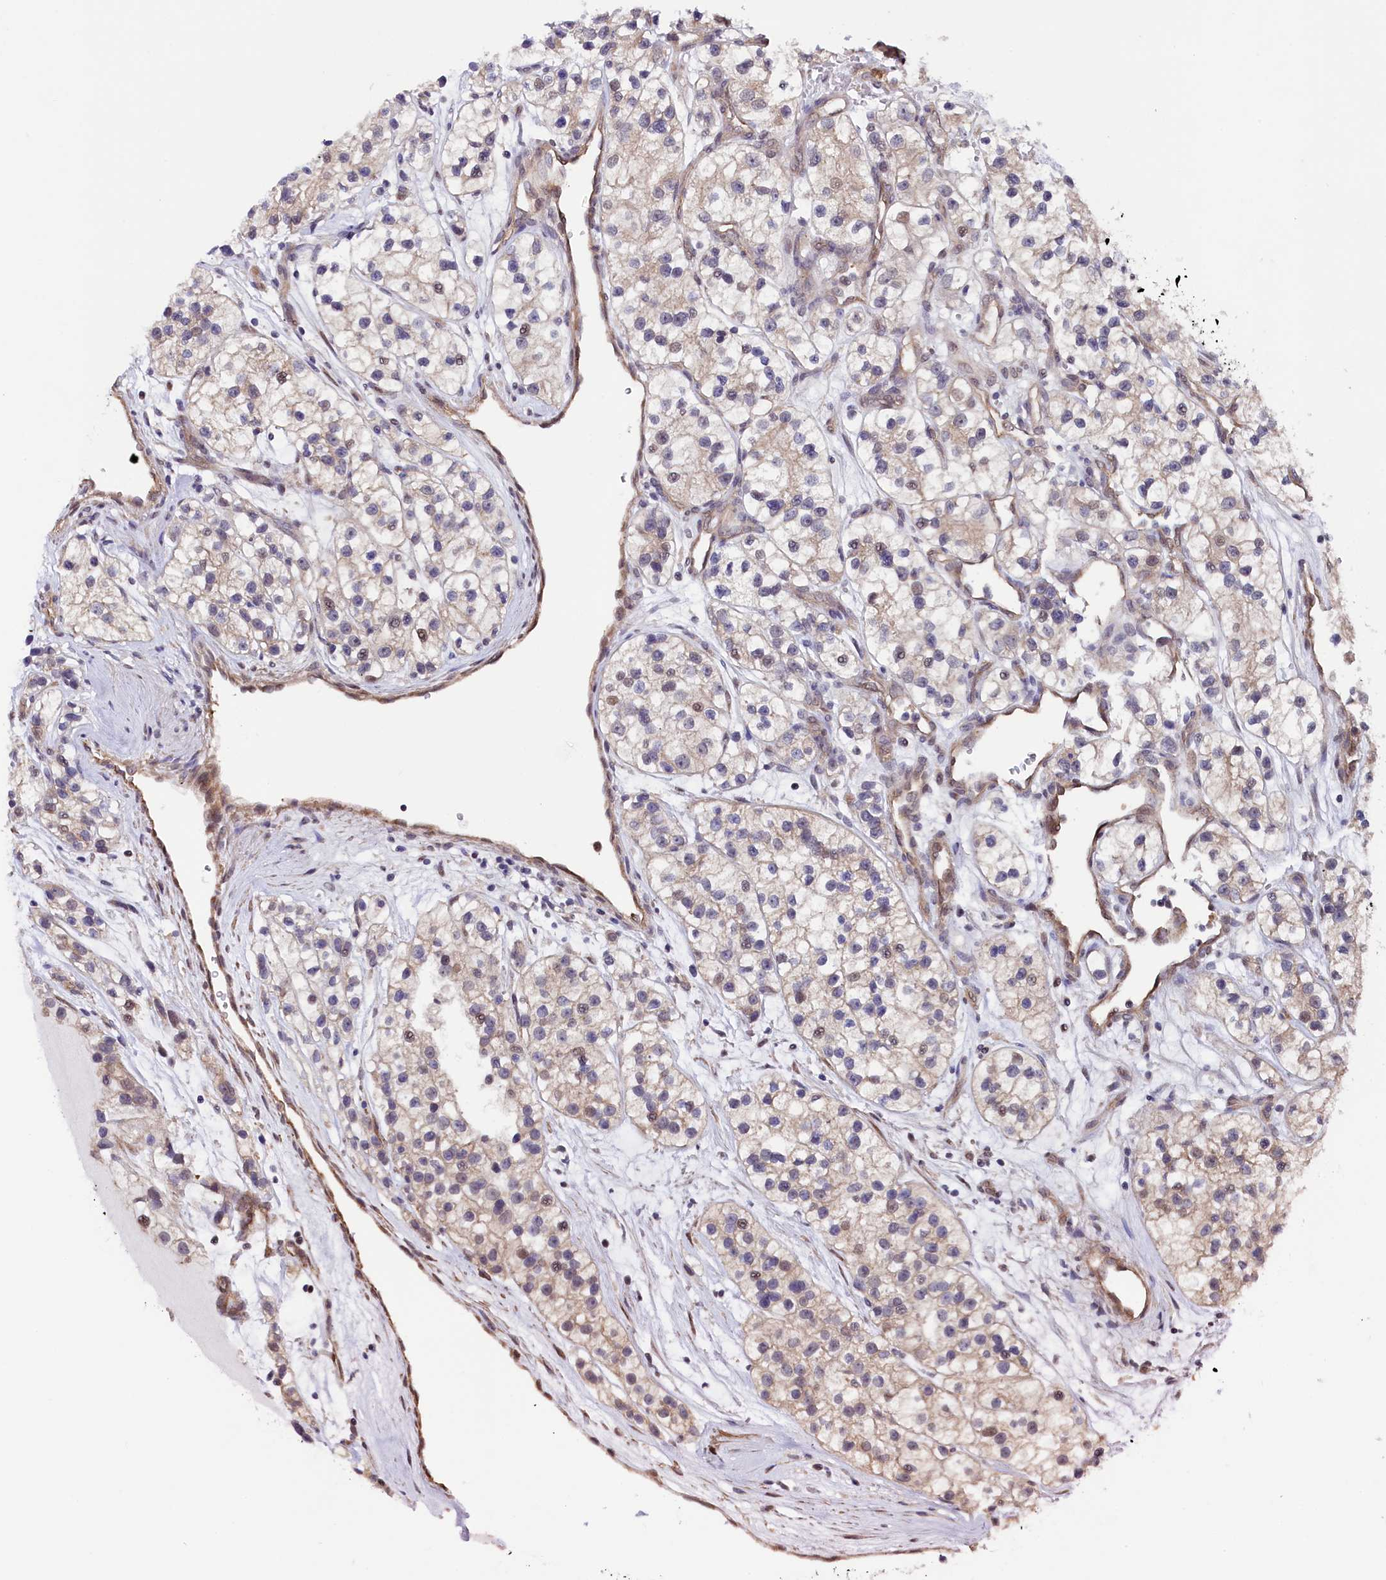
{"staining": {"intensity": "weak", "quantity": "25%-75%", "location": "cytoplasmic/membranous"}, "tissue": "renal cancer", "cell_type": "Tumor cells", "image_type": "cancer", "snomed": [{"axis": "morphology", "description": "Adenocarcinoma, NOS"}, {"axis": "topography", "description": "Kidney"}], "caption": "Renal cancer (adenocarcinoma) stained with immunohistochemistry demonstrates weak cytoplasmic/membranous expression in approximately 25%-75% of tumor cells. (Stains: DAB in brown, nuclei in blue, Microscopy: brightfield microscopy at high magnification).", "gene": "LEO1", "patient": {"sex": "female", "age": 57}}